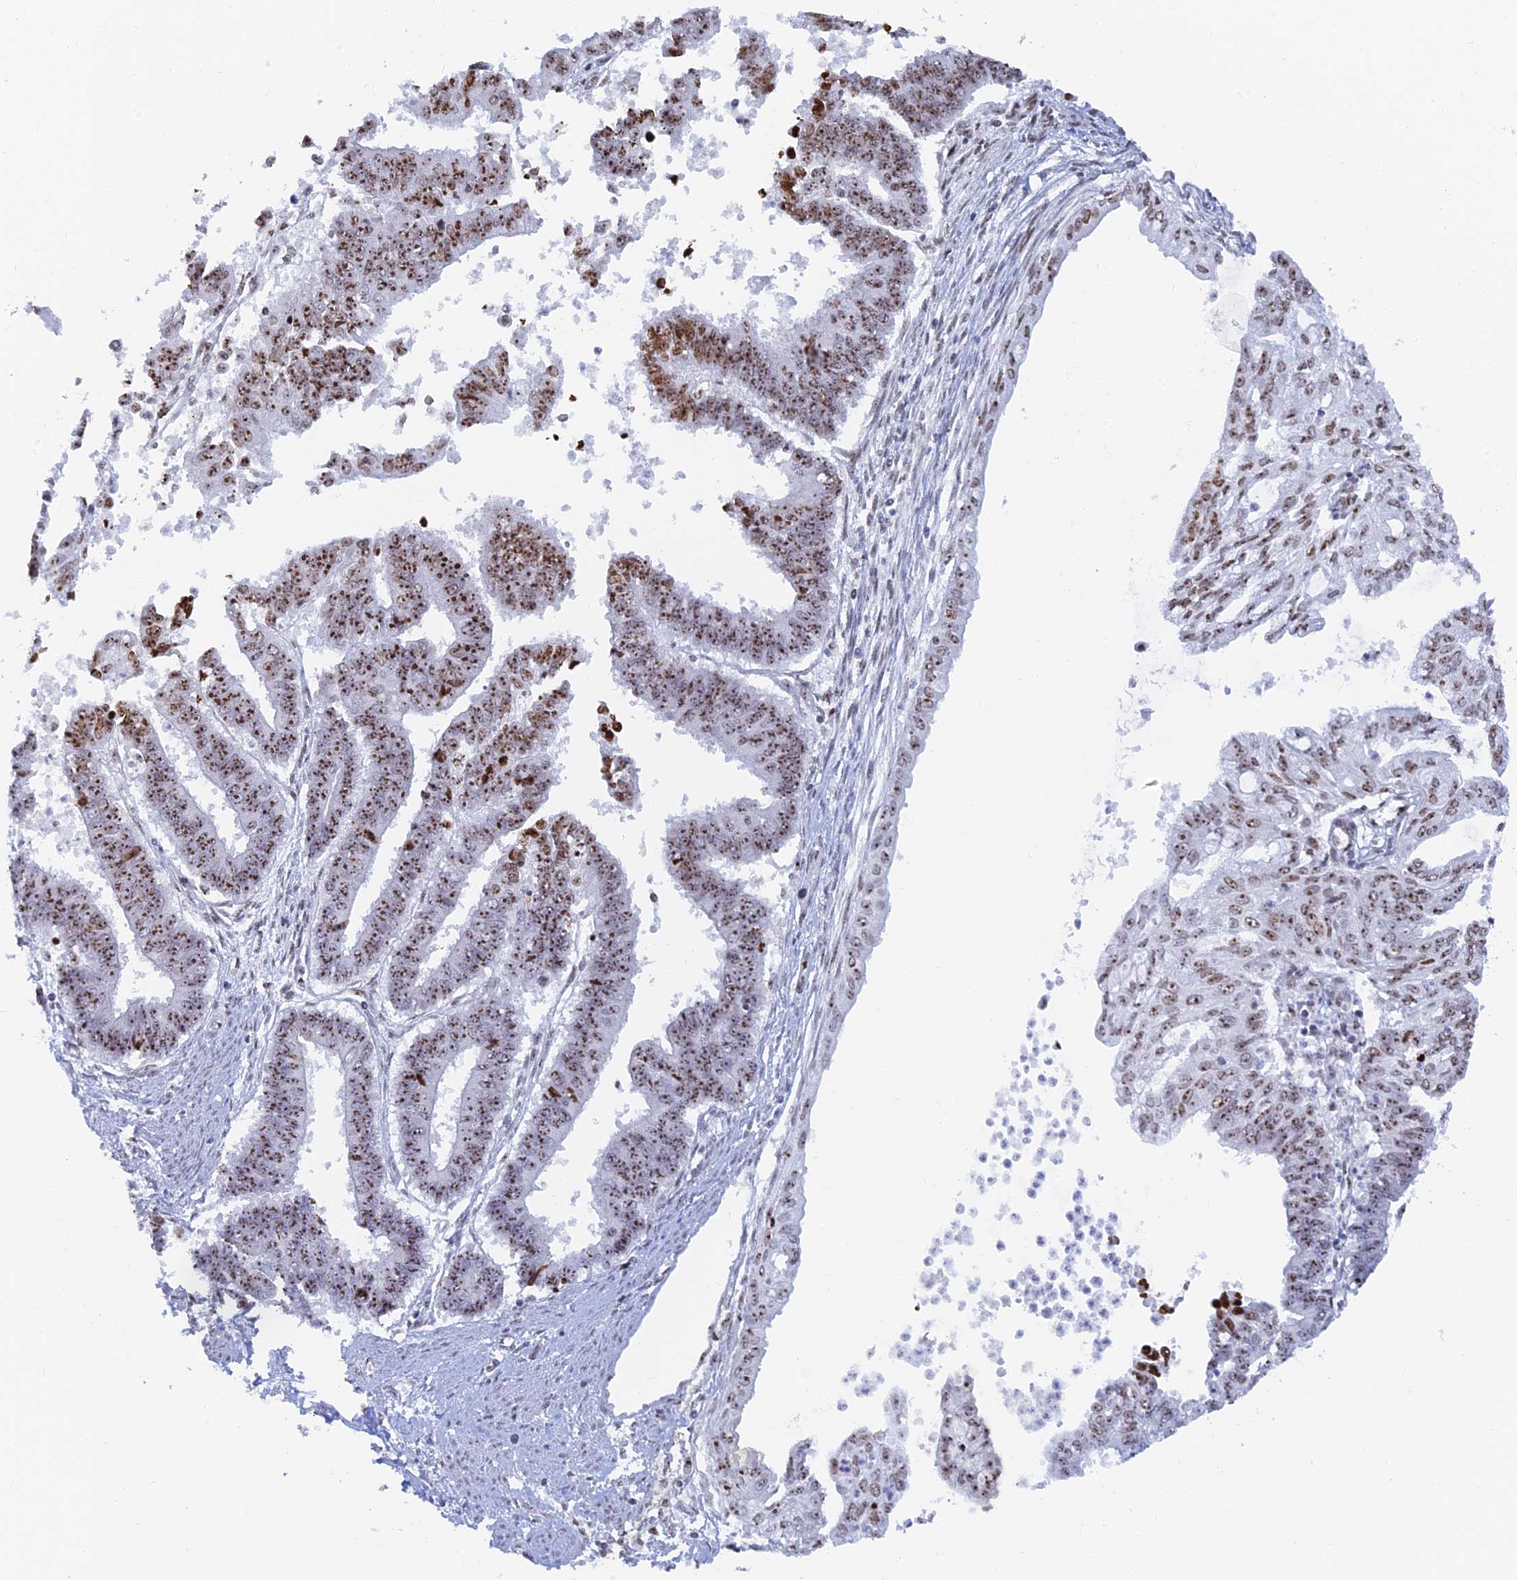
{"staining": {"intensity": "moderate", "quantity": ">75%", "location": "nuclear"}, "tissue": "endometrial cancer", "cell_type": "Tumor cells", "image_type": "cancer", "snomed": [{"axis": "morphology", "description": "Adenocarcinoma, NOS"}, {"axis": "topography", "description": "Endometrium"}], "caption": "Protein staining shows moderate nuclear positivity in about >75% of tumor cells in endometrial cancer (adenocarcinoma). (Stains: DAB (3,3'-diaminobenzidine) in brown, nuclei in blue, Microscopy: brightfield microscopy at high magnification).", "gene": "RSL1D1", "patient": {"sex": "female", "age": 73}}